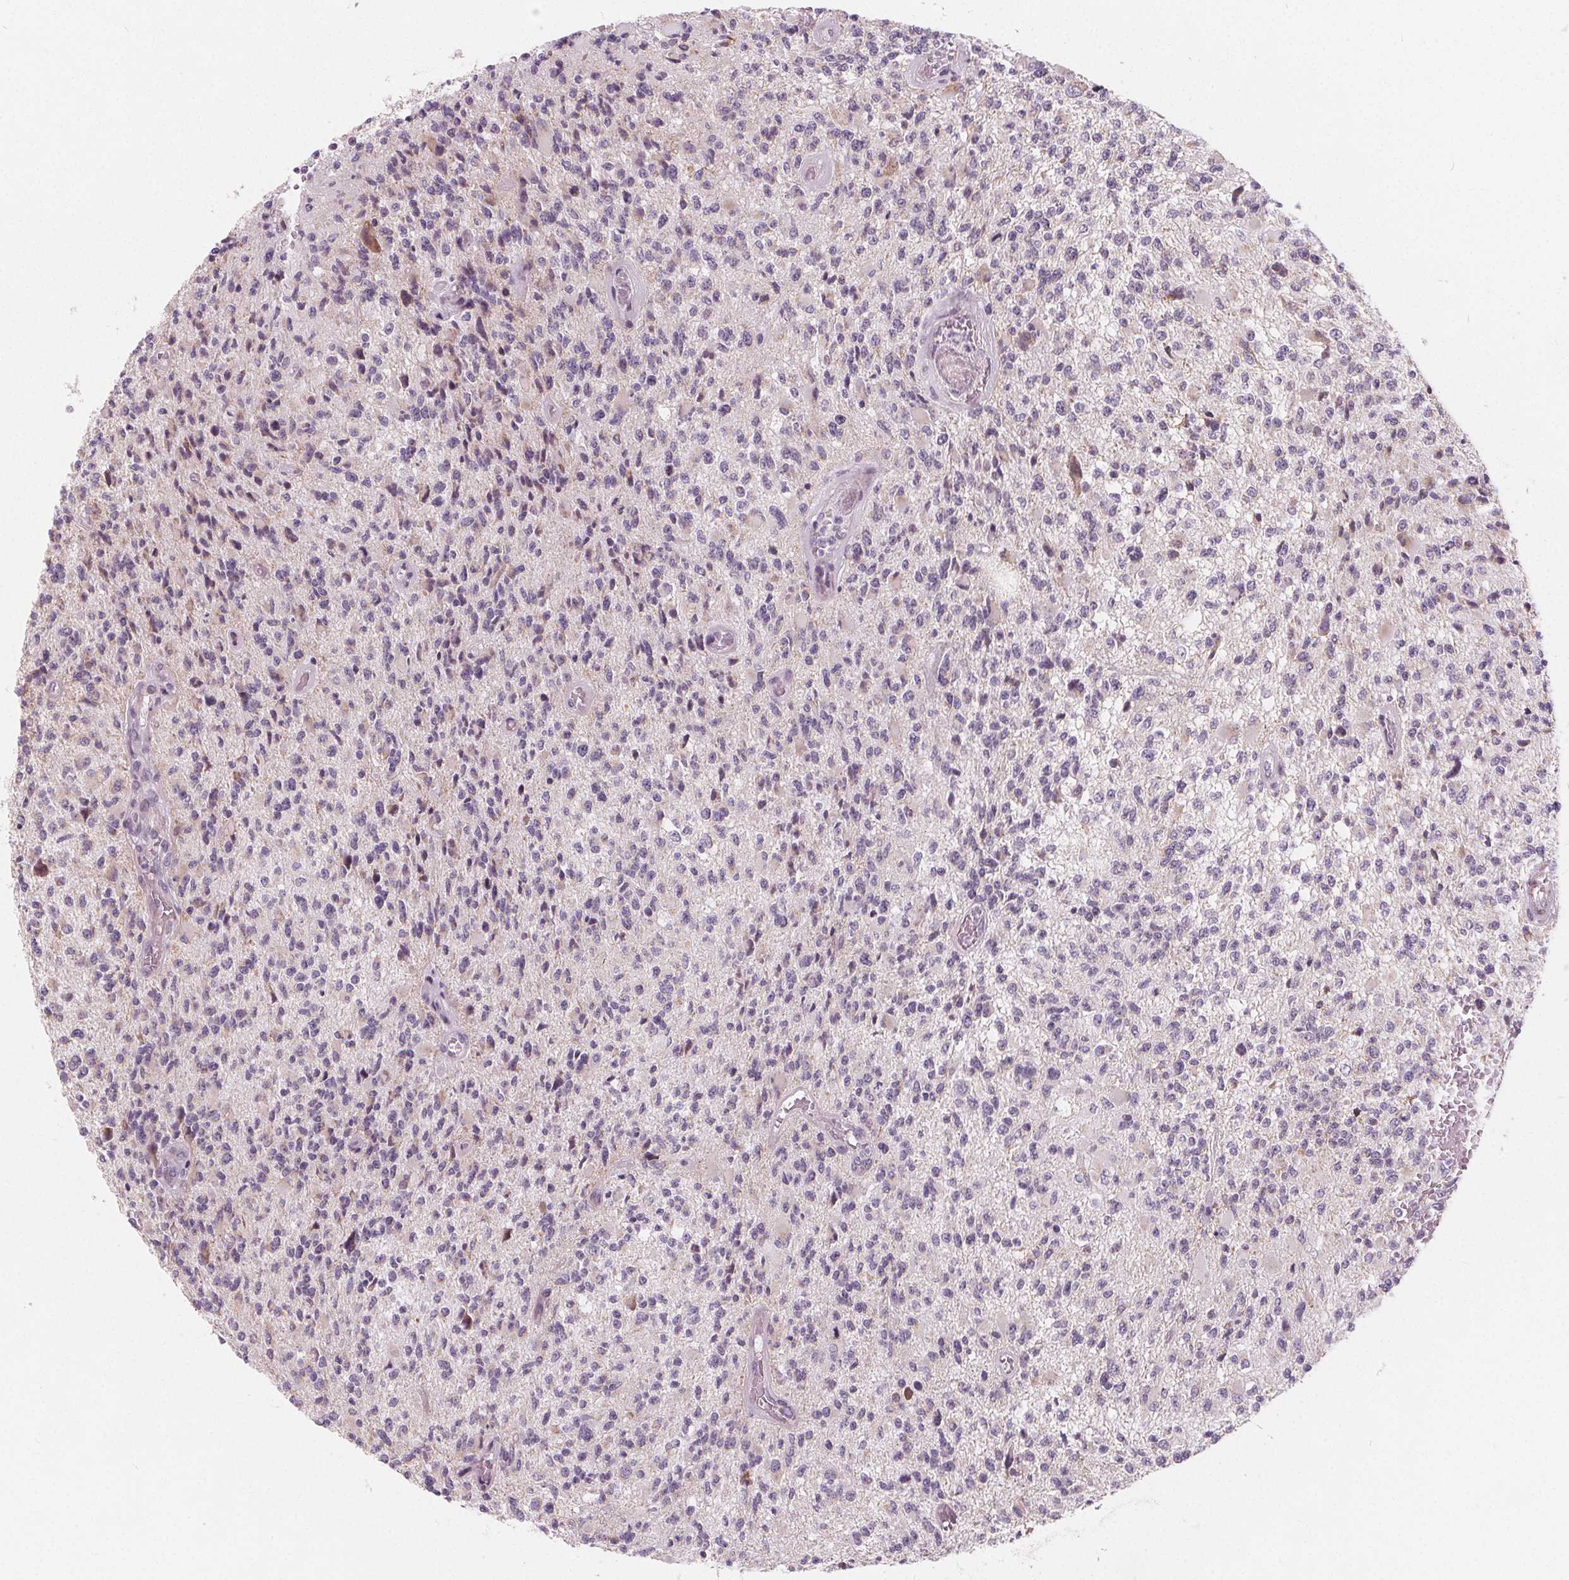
{"staining": {"intensity": "negative", "quantity": "none", "location": "none"}, "tissue": "glioma", "cell_type": "Tumor cells", "image_type": "cancer", "snomed": [{"axis": "morphology", "description": "Glioma, malignant, High grade"}, {"axis": "topography", "description": "Brain"}], "caption": "Immunohistochemistry micrograph of human glioma stained for a protein (brown), which displays no staining in tumor cells.", "gene": "NUP210L", "patient": {"sex": "female", "age": 63}}